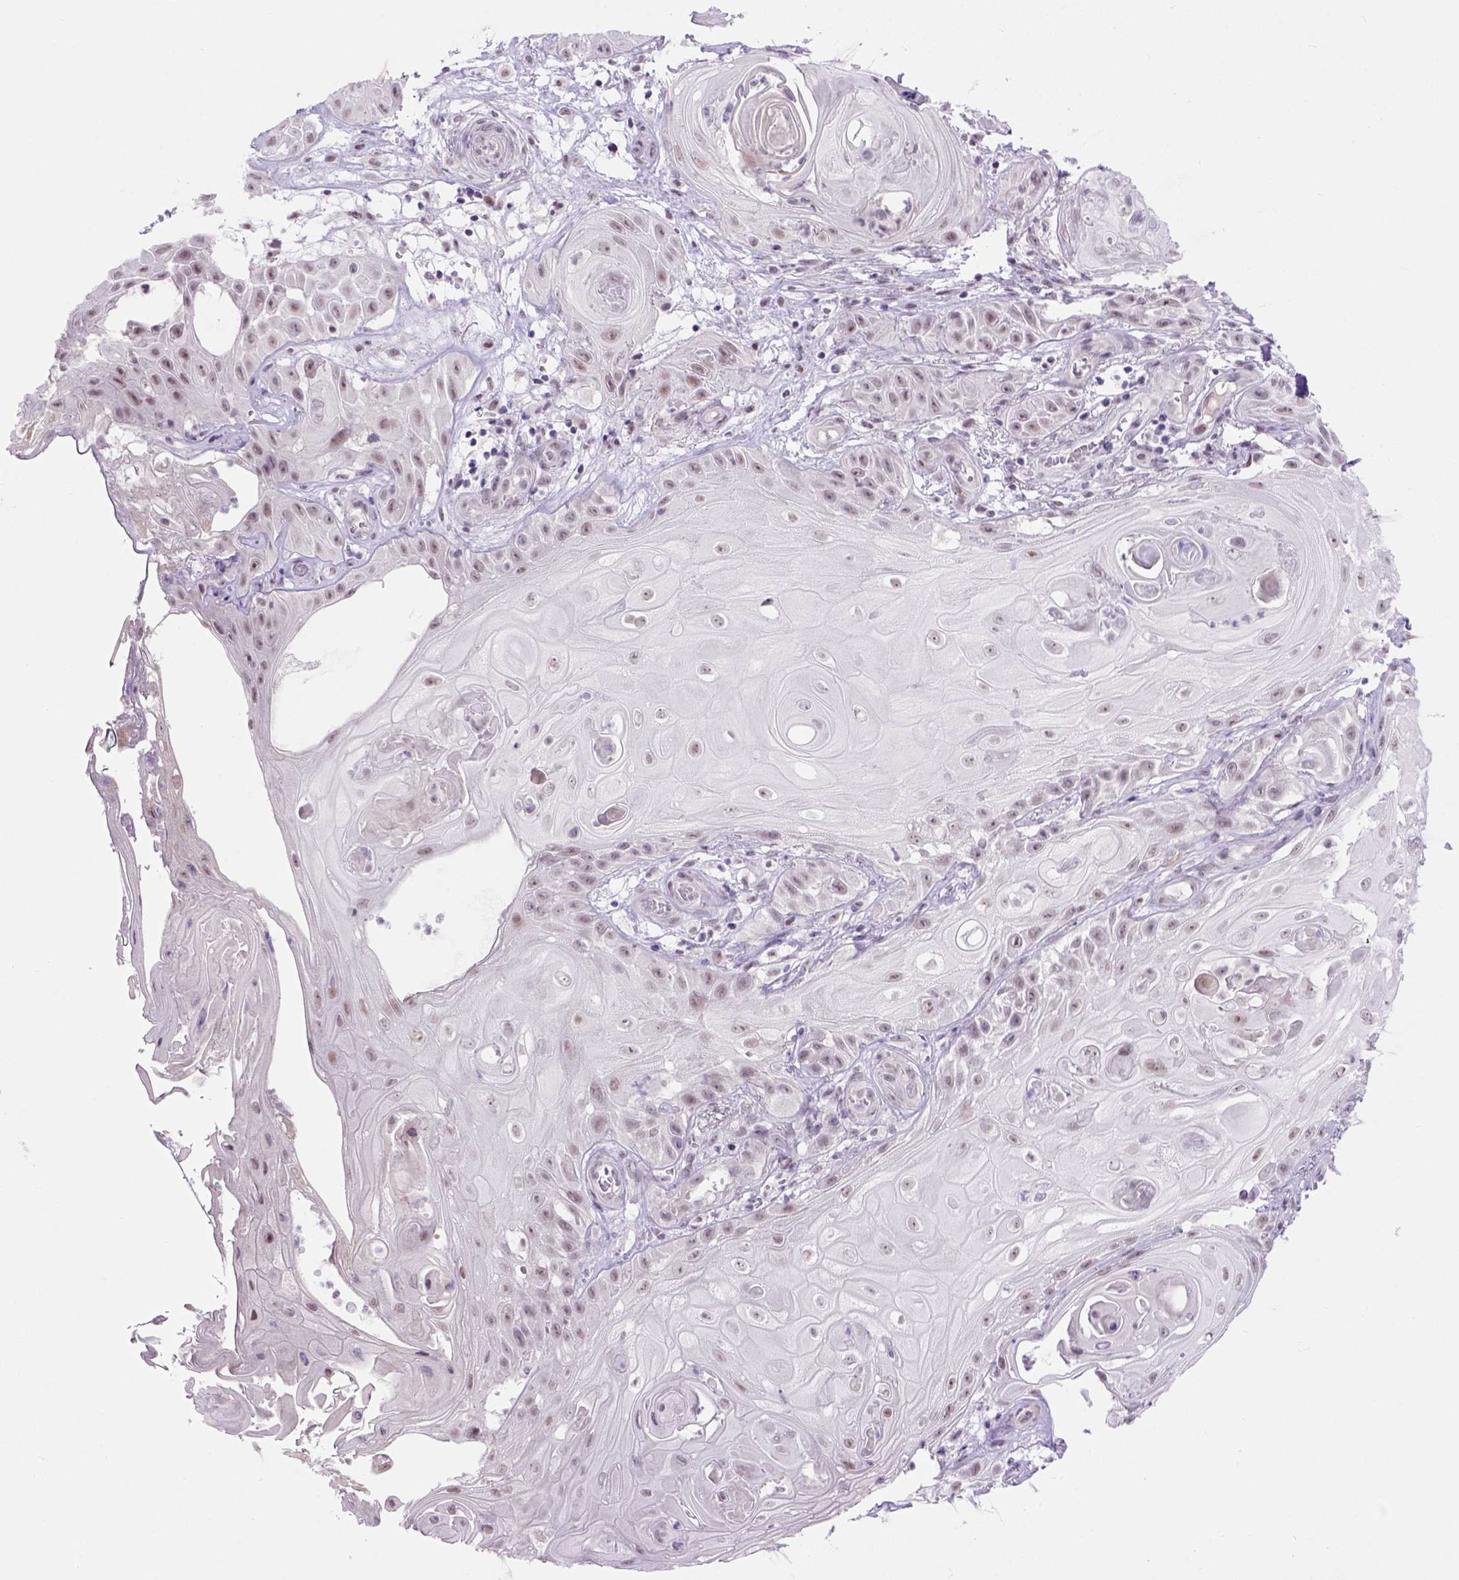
{"staining": {"intensity": "weak", "quantity": "25%-75%", "location": "nuclear"}, "tissue": "skin cancer", "cell_type": "Tumor cells", "image_type": "cancer", "snomed": [{"axis": "morphology", "description": "Squamous cell carcinoma, NOS"}, {"axis": "topography", "description": "Skin"}], "caption": "This is a micrograph of IHC staining of skin cancer (squamous cell carcinoma), which shows weak staining in the nuclear of tumor cells.", "gene": "TBPL1", "patient": {"sex": "male", "age": 62}}